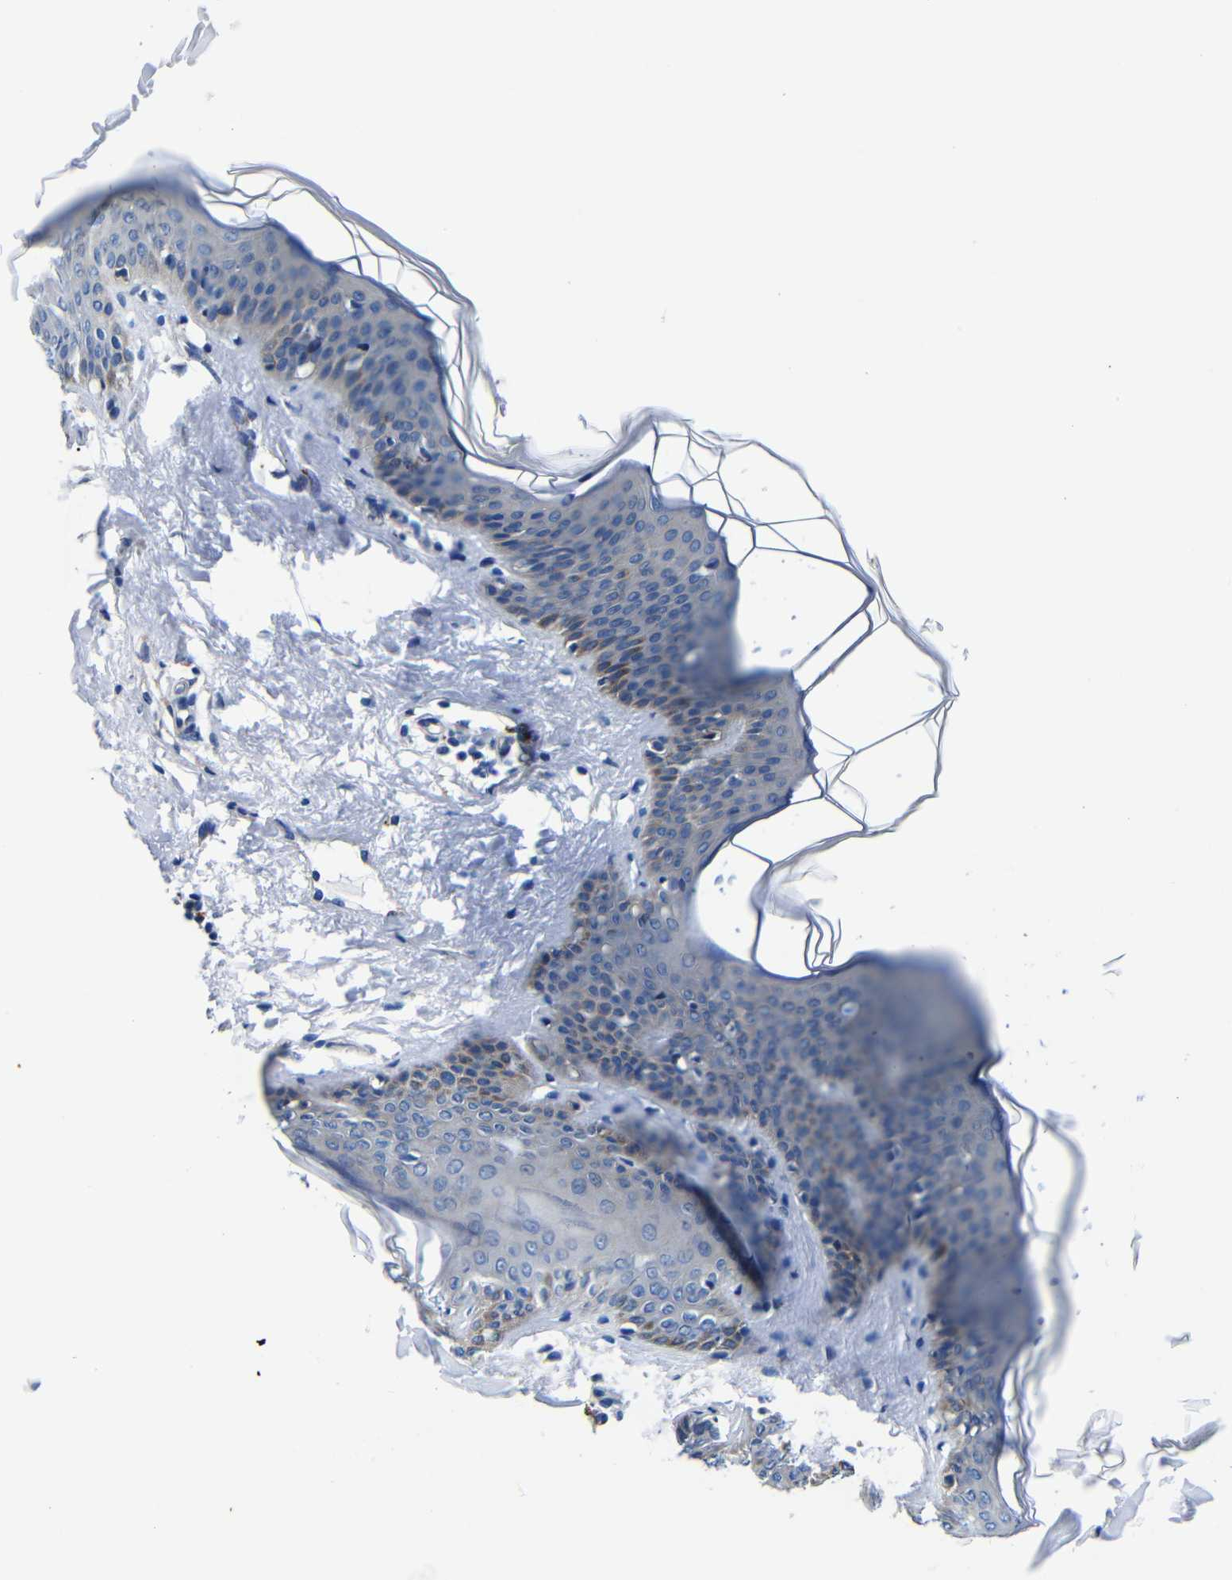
{"staining": {"intensity": "negative", "quantity": "none", "location": "none"}, "tissue": "skin", "cell_type": "Fibroblasts", "image_type": "normal", "snomed": [{"axis": "morphology", "description": "Normal tissue, NOS"}, {"axis": "topography", "description": "Skin"}], "caption": "This is an immunohistochemistry histopathology image of normal skin. There is no expression in fibroblasts.", "gene": "GIMAP2", "patient": {"sex": "female", "age": 17}}